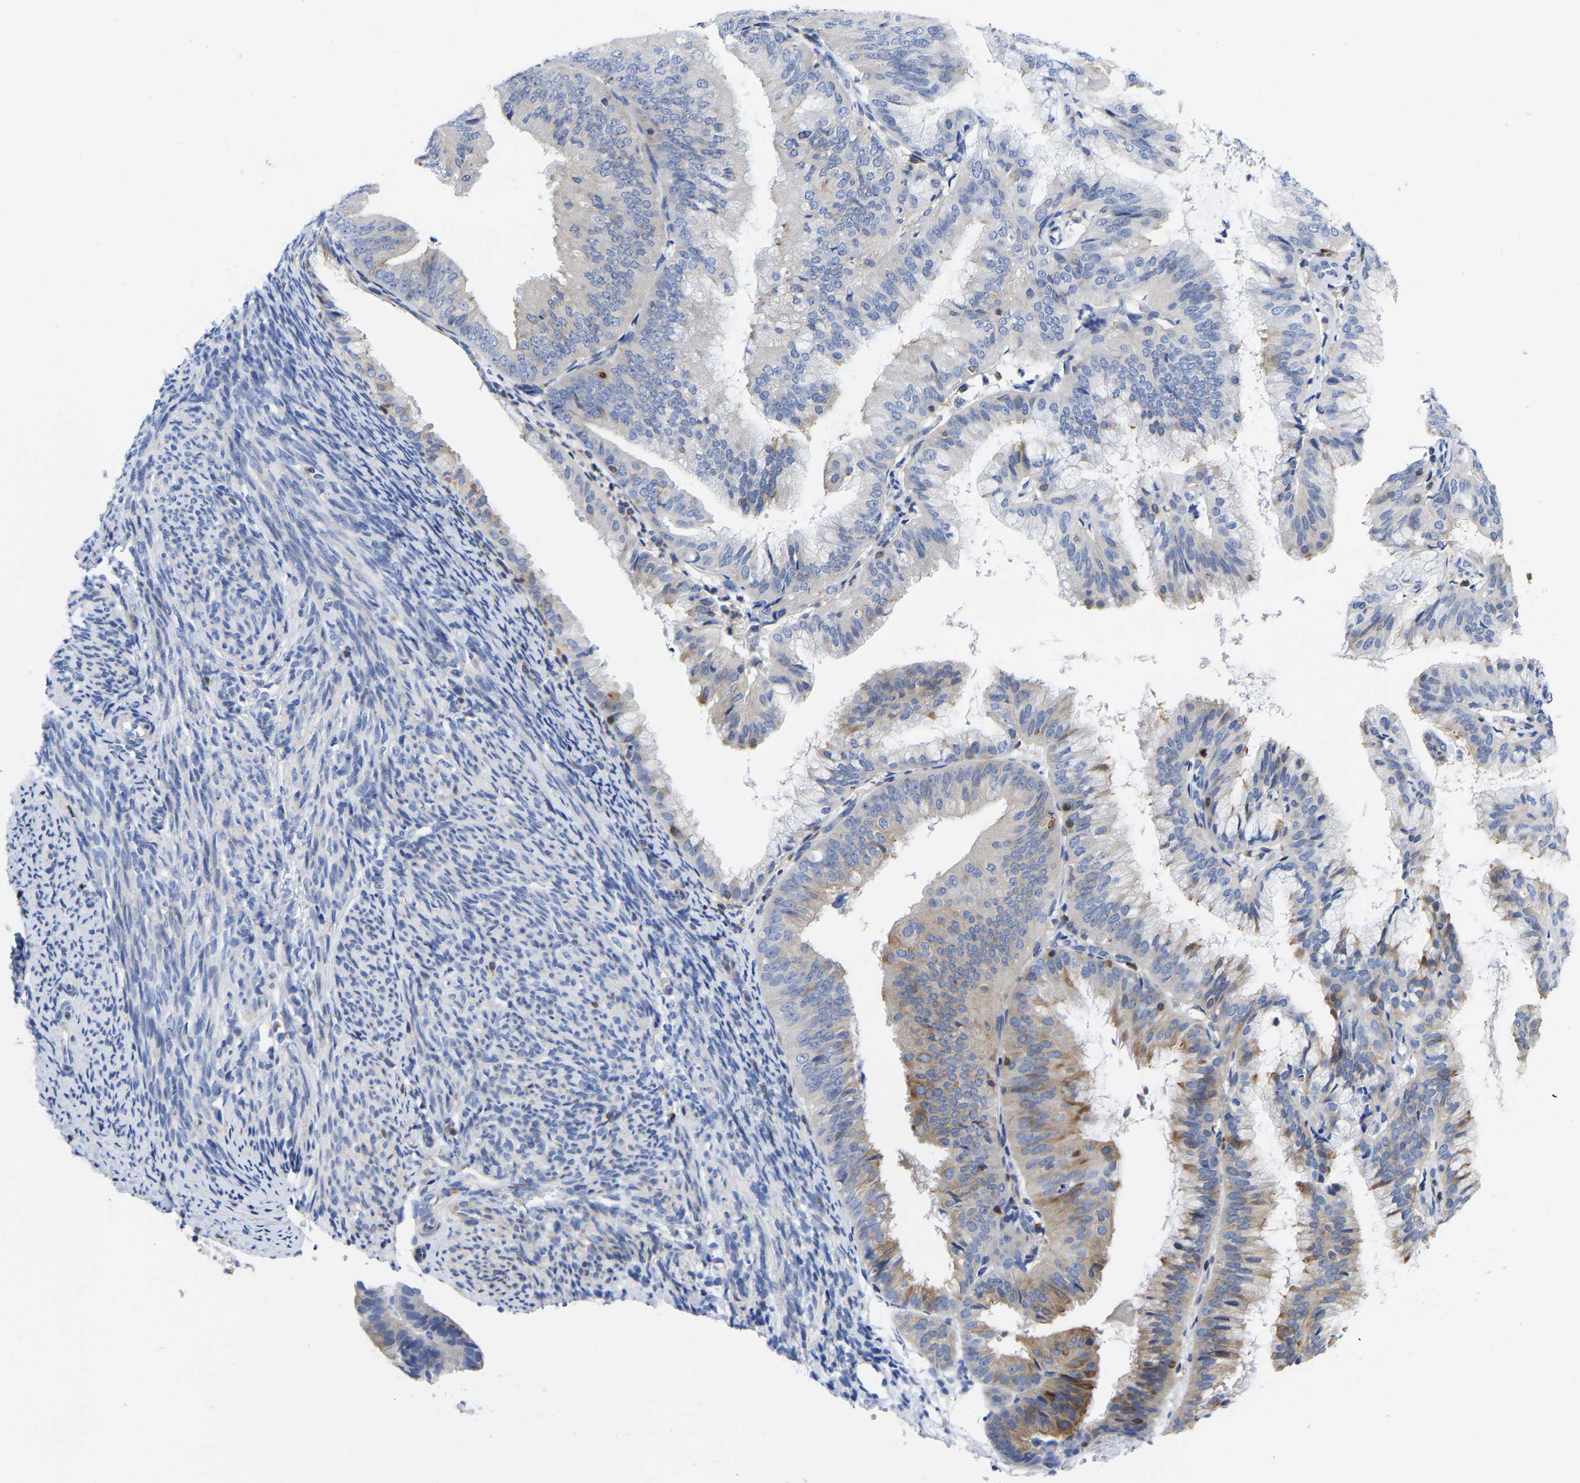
{"staining": {"intensity": "moderate", "quantity": "<25%", "location": "cytoplasmic/membranous"}, "tissue": "endometrial cancer", "cell_type": "Tumor cells", "image_type": "cancer", "snomed": [{"axis": "morphology", "description": "Adenocarcinoma, NOS"}, {"axis": "topography", "description": "Endometrium"}], "caption": "Tumor cells display low levels of moderate cytoplasmic/membranous positivity in about <25% of cells in adenocarcinoma (endometrial).", "gene": "PTPN7", "patient": {"sex": "female", "age": 63}}